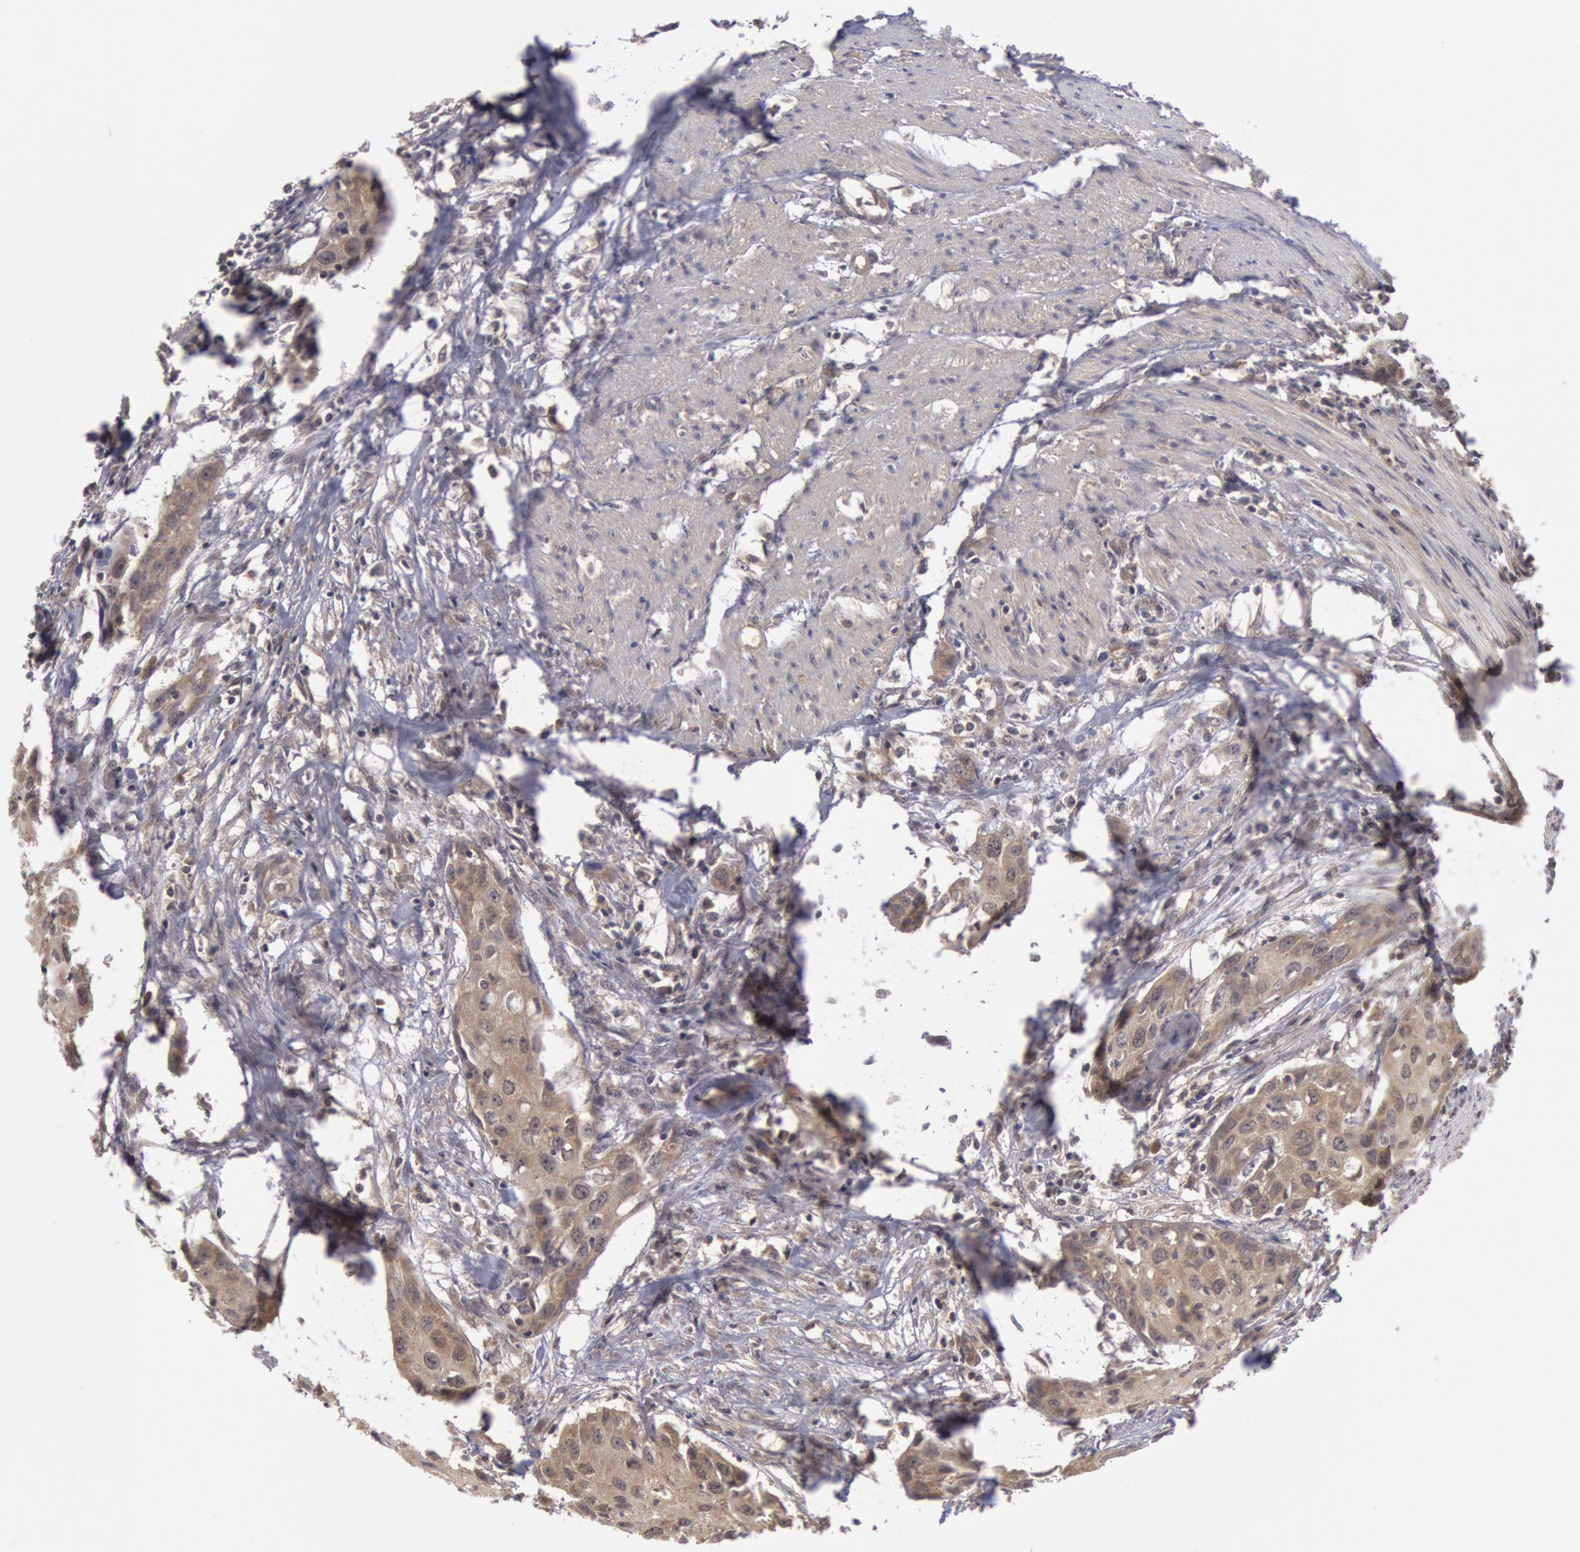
{"staining": {"intensity": "weak", "quantity": ">75%", "location": "cytoplasmic/membranous"}, "tissue": "urothelial cancer", "cell_type": "Tumor cells", "image_type": "cancer", "snomed": [{"axis": "morphology", "description": "Urothelial carcinoma, High grade"}, {"axis": "topography", "description": "Urinary bladder"}], "caption": "Urothelial carcinoma (high-grade) was stained to show a protein in brown. There is low levels of weak cytoplasmic/membranous staining in about >75% of tumor cells.", "gene": "BRAF", "patient": {"sex": "male", "age": 54}}